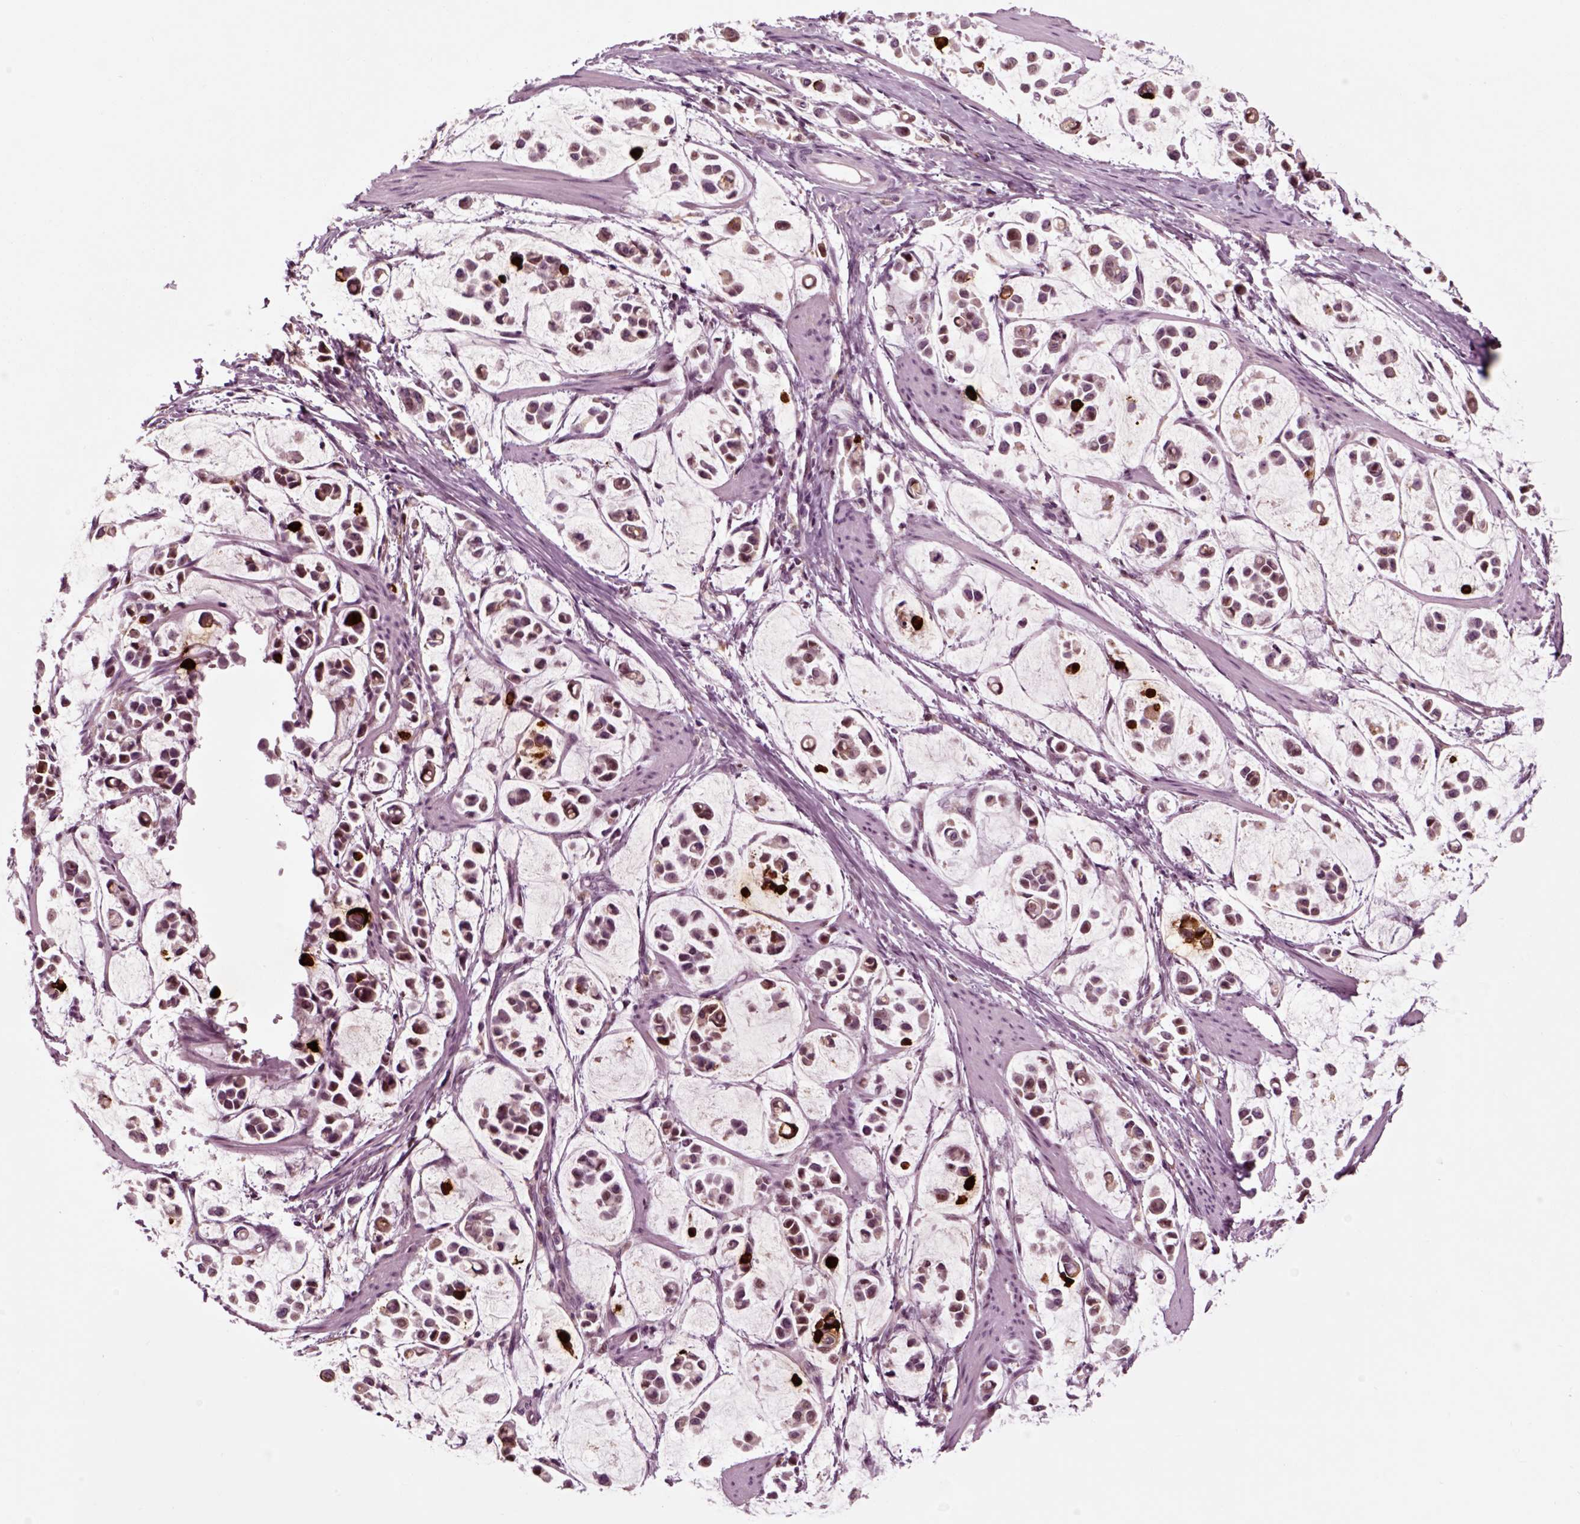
{"staining": {"intensity": "strong", "quantity": "25%-75%", "location": "cytoplasmic/membranous"}, "tissue": "stomach cancer", "cell_type": "Tumor cells", "image_type": "cancer", "snomed": [{"axis": "morphology", "description": "Adenocarcinoma, NOS"}, {"axis": "topography", "description": "Stomach"}], "caption": "Immunohistochemistry (DAB) staining of human stomach cancer shows strong cytoplasmic/membranous protein expression in approximately 25%-75% of tumor cells.", "gene": "CHGB", "patient": {"sex": "male", "age": 82}}